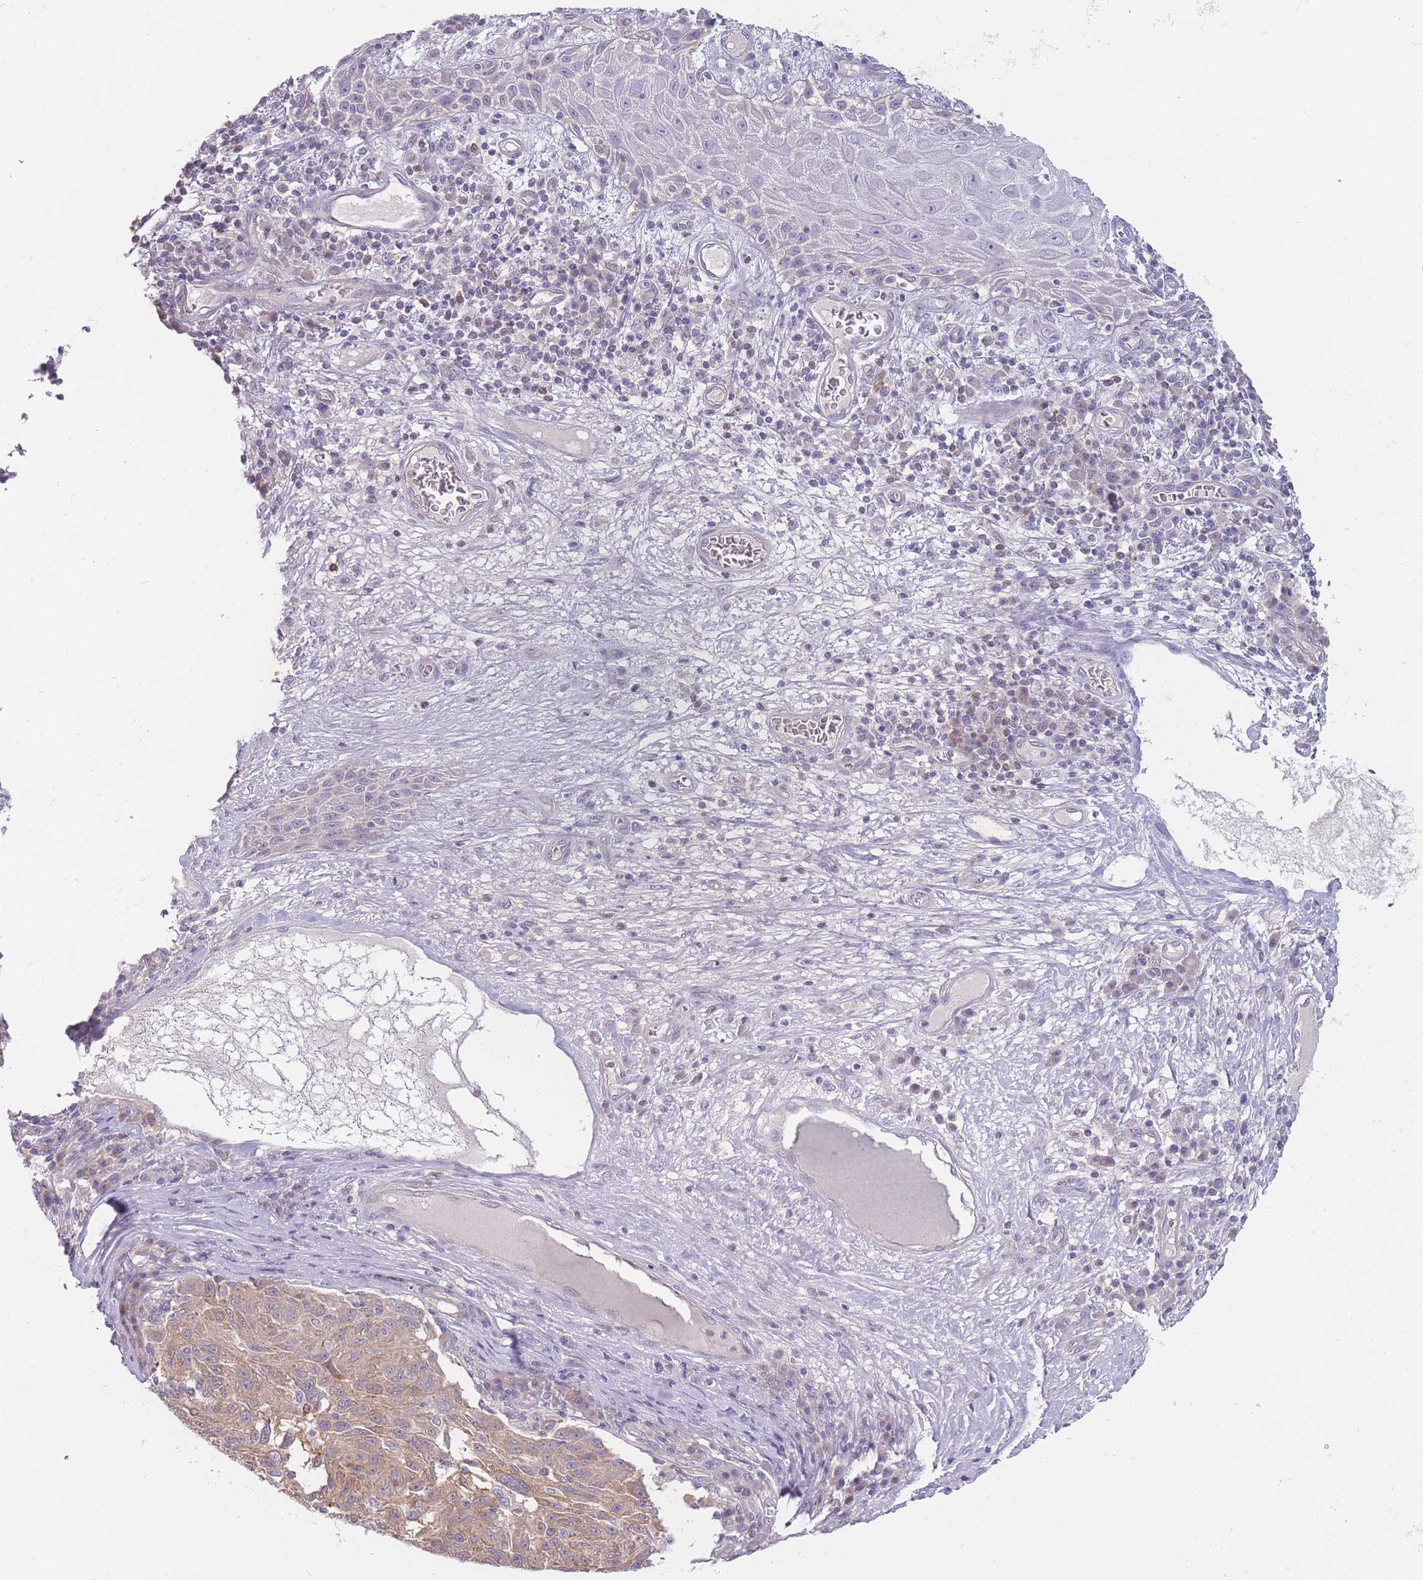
{"staining": {"intensity": "moderate", "quantity": "25%-75%", "location": "cytoplasmic/membranous"}, "tissue": "melanoma", "cell_type": "Tumor cells", "image_type": "cancer", "snomed": [{"axis": "morphology", "description": "Malignant melanoma, NOS"}, {"axis": "topography", "description": "Skin"}], "caption": "Protein staining of melanoma tissue reveals moderate cytoplasmic/membranous staining in about 25%-75% of tumor cells.", "gene": "SPHKAP", "patient": {"sex": "male", "age": 53}}